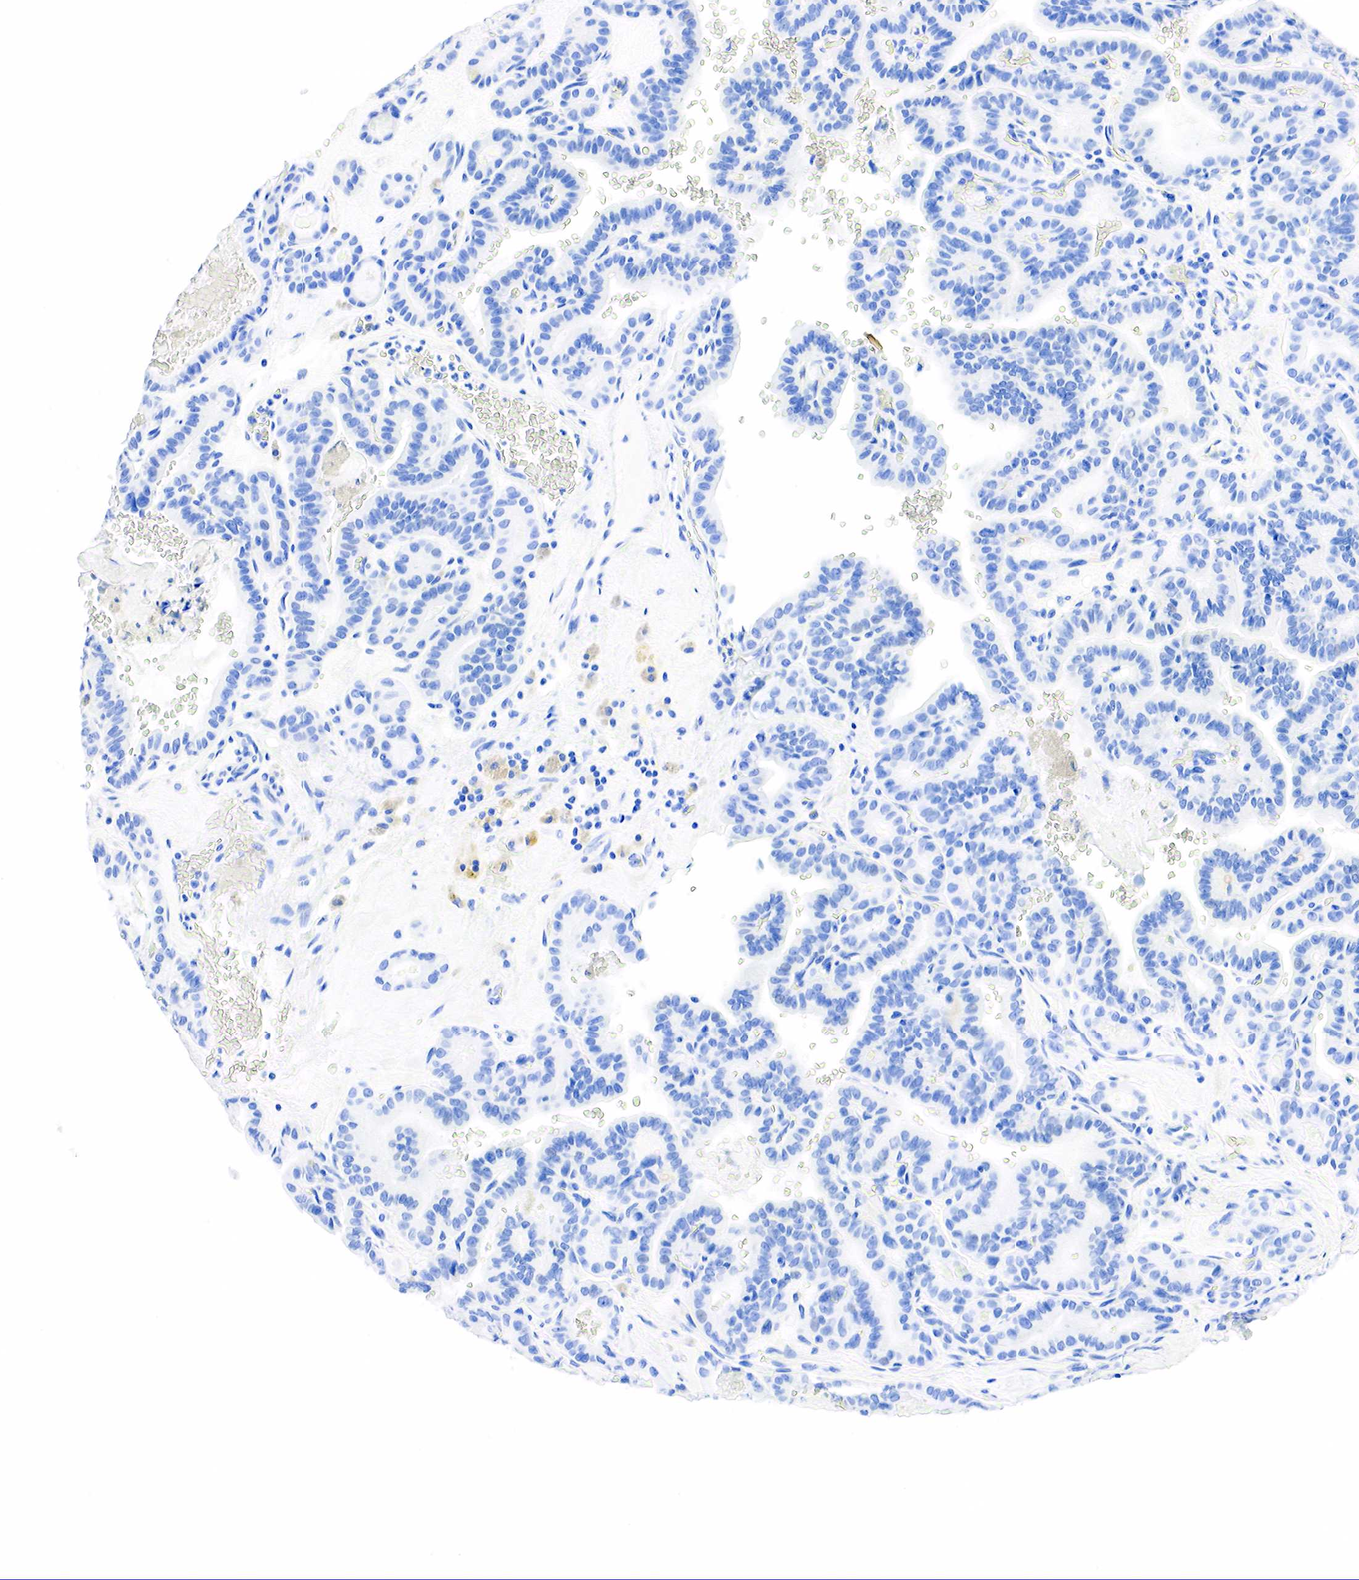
{"staining": {"intensity": "negative", "quantity": "none", "location": "none"}, "tissue": "thyroid cancer", "cell_type": "Tumor cells", "image_type": "cancer", "snomed": [{"axis": "morphology", "description": "Papillary adenocarcinoma, NOS"}, {"axis": "topography", "description": "Thyroid gland"}], "caption": "High magnification brightfield microscopy of thyroid cancer (papillary adenocarcinoma) stained with DAB (3,3'-diaminobenzidine) (brown) and counterstained with hematoxylin (blue): tumor cells show no significant positivity.", "gene": "PTH", "patient": {"sex": "male", "age": 87}}